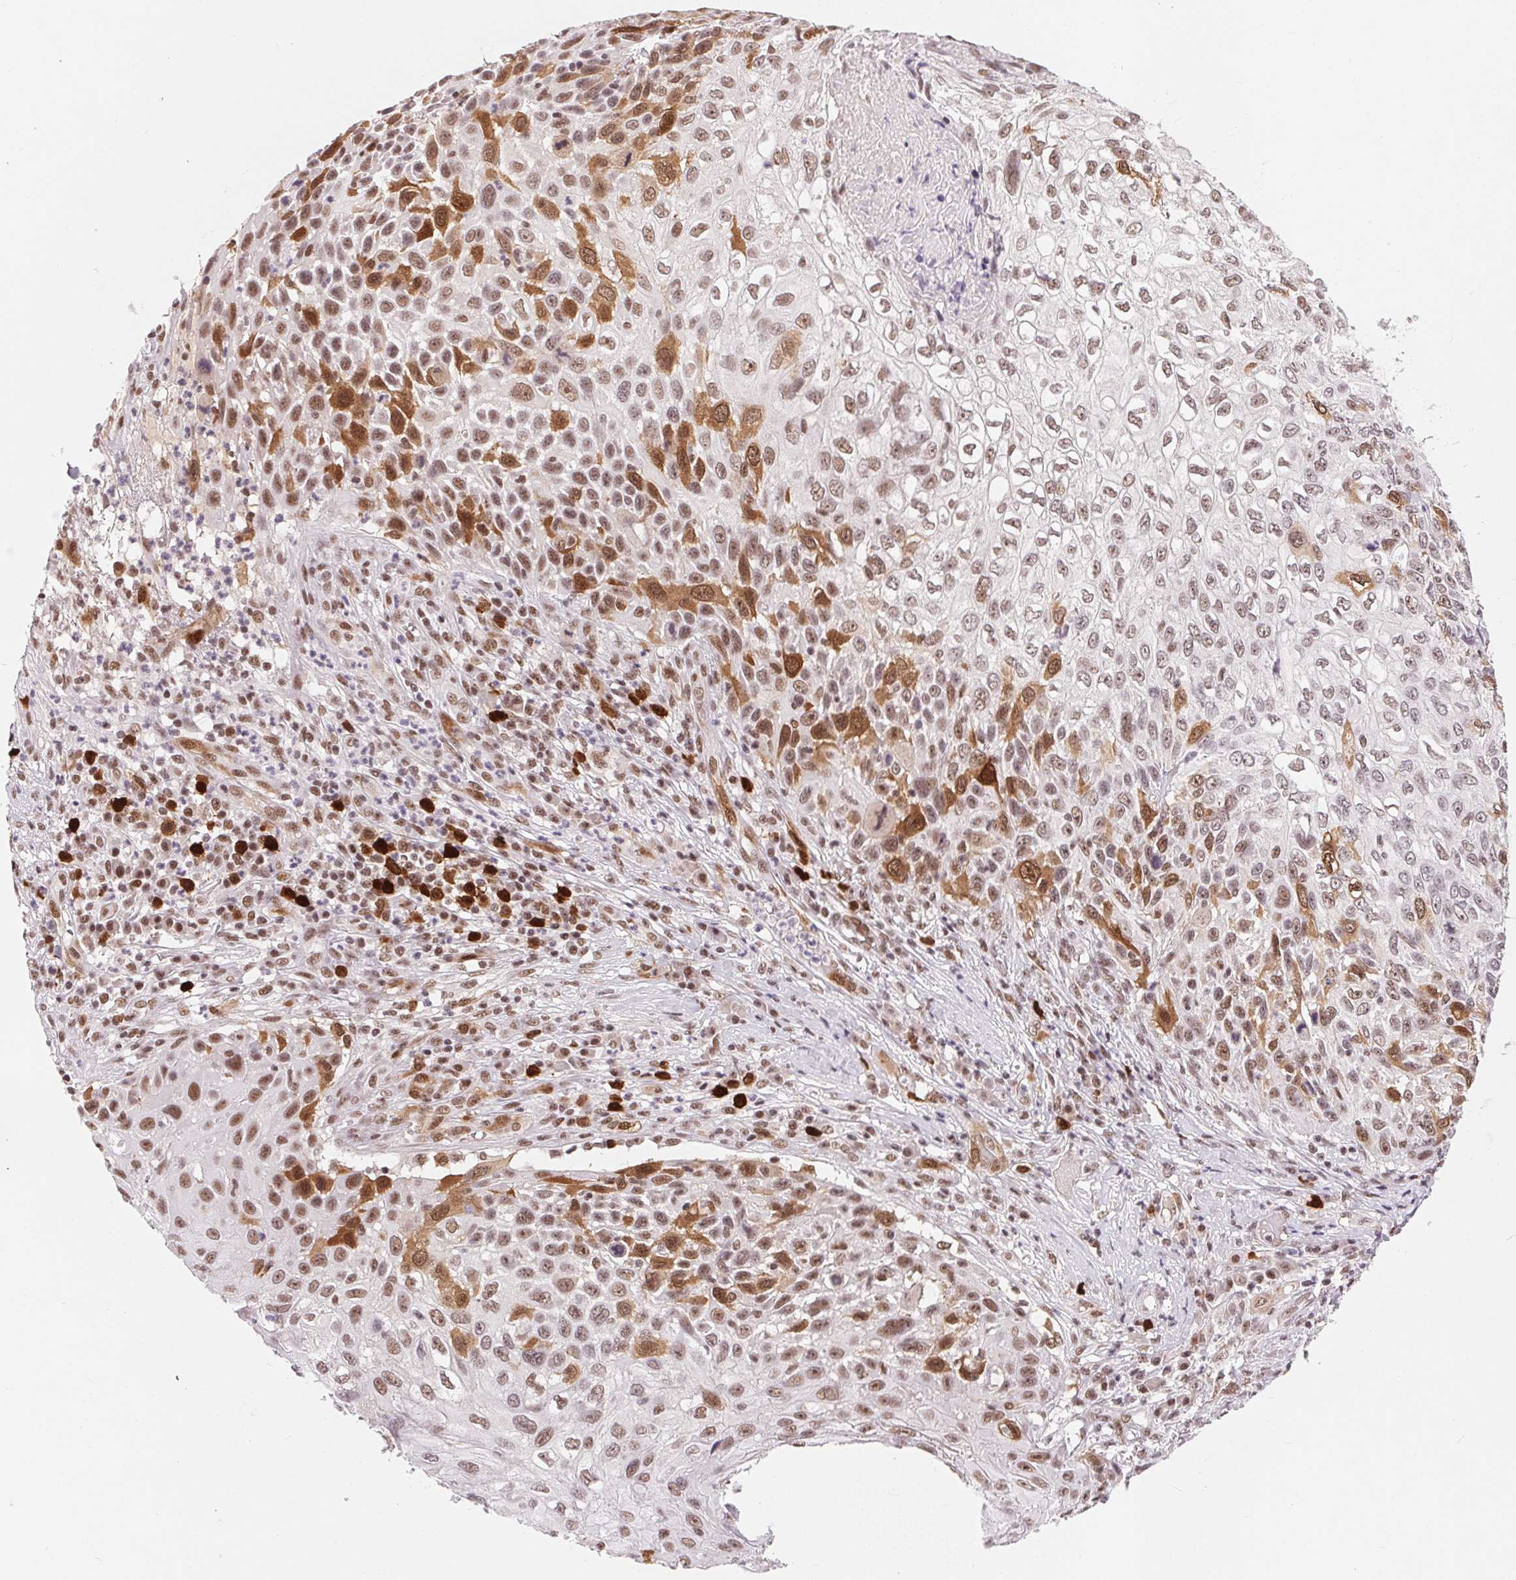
{"staining": {"intensity": "moderate", "quantity": "25%-75%", "location": "cytoplasmic/membranous,nuclear"}, "tissue": "skin cancer", "cell_type": "Tumor cells", "image_type": "cancer", "snomed": [{"axis": "morphology", "description": "Squamous cell carcinoma, NOS"}, {"axis": "topography", "description": "Skin"}], "caption": "Human squamous cell carcinoma (skin) stained for a protein (brown) reveals moderate cytoplasmic/membranous and nuclear positive positivity in approximately 25%-75% of tumor cells.", "gene": "CD2BP2", "patient": {"sex": "male", "age": 92}}